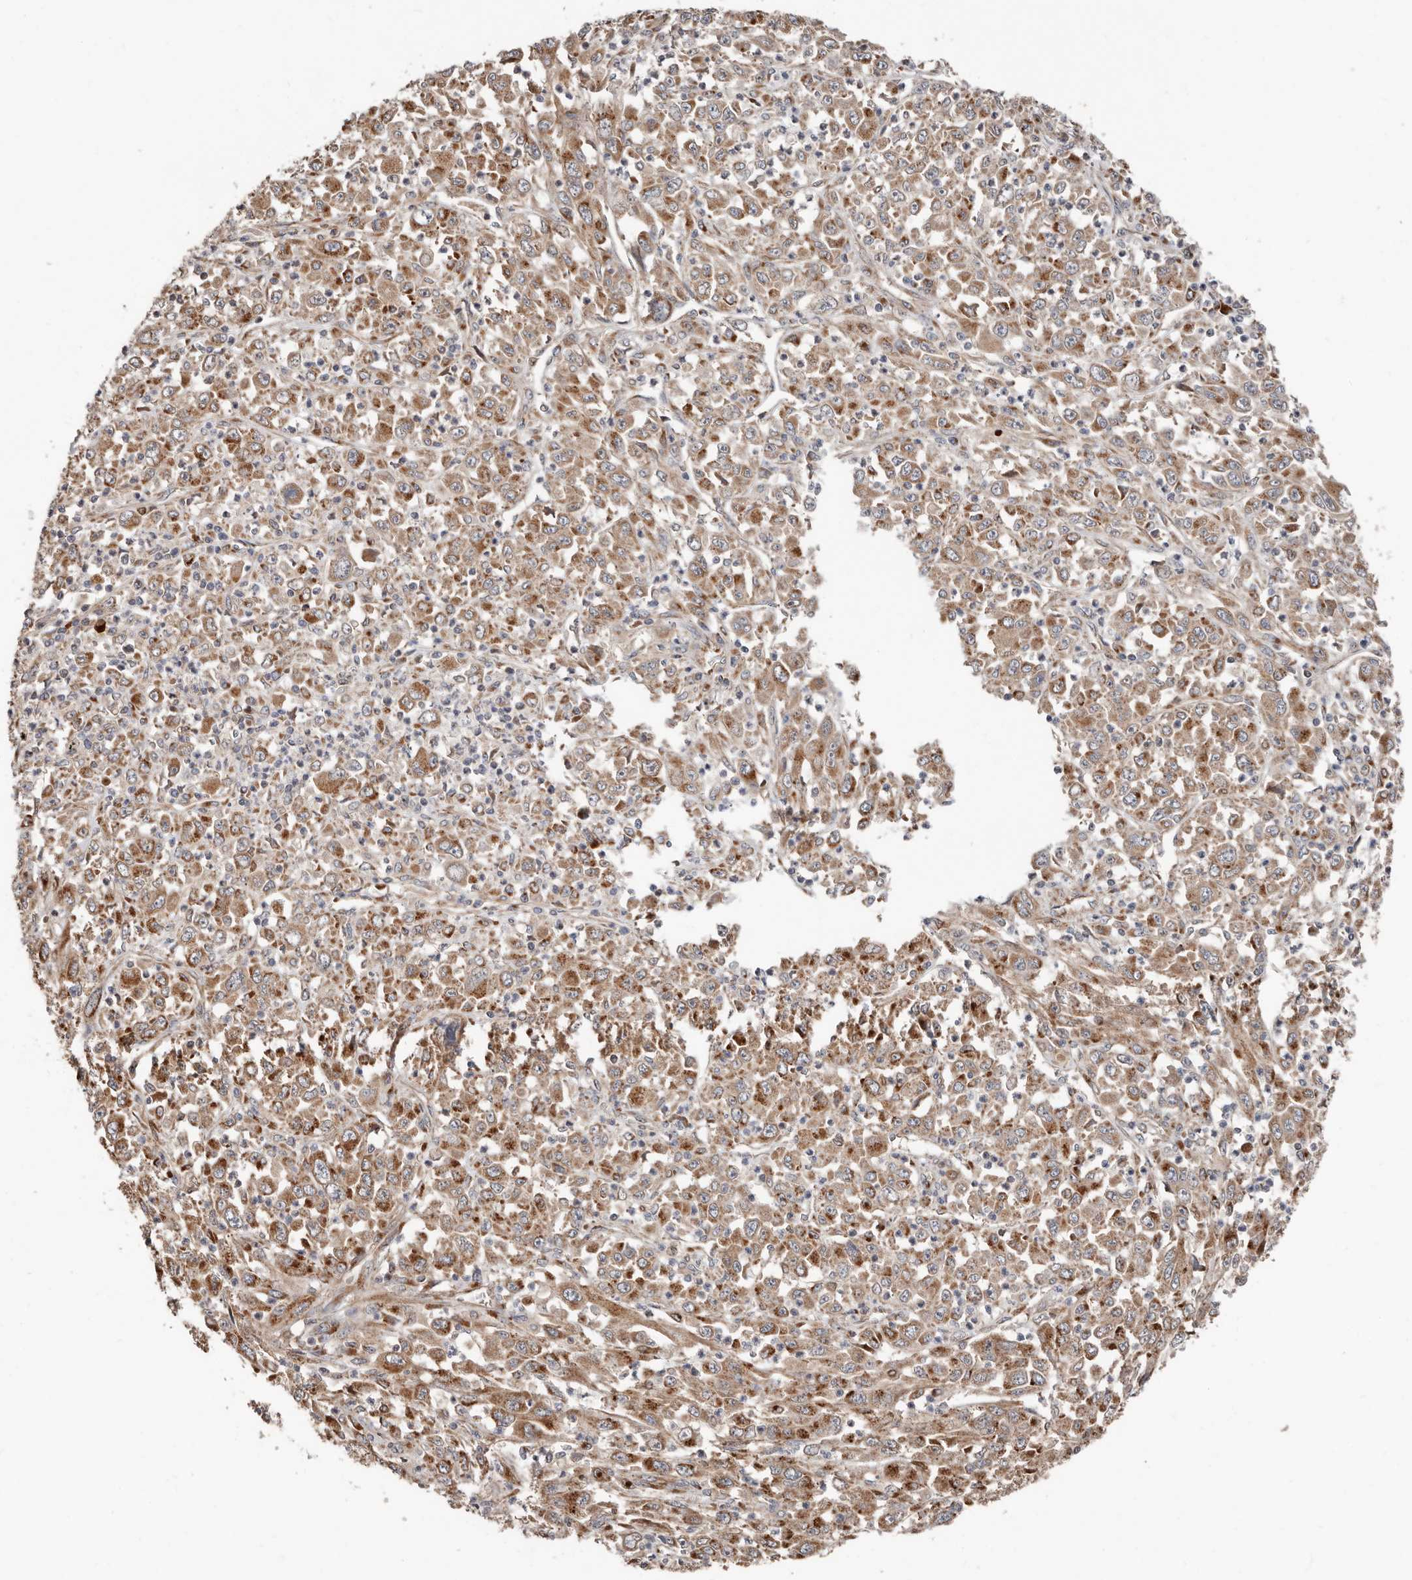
{"staining": {"intensity": "moderate", "quantity": ">75%", "location": "cytoplasmic/membranous"}, "tissue": "melanoma", "cell_type": "Tumor cells", "image_type": "cancer", "snomed": [{"axis": "morphology", "description": "Malignant melanoma, Metastatic site"}, {"axis": "topography", "description": "Skin"}], "caption": "An immunohistochemistry (IHC) photomicrograph of neoplastic tissue is shown. Protein staining in brown labels moderate cytoplasmic/membranous positivity in melanoma within tumor cells.", "gene": "COG1", "patient": {"sex": "female", "age": 56}}